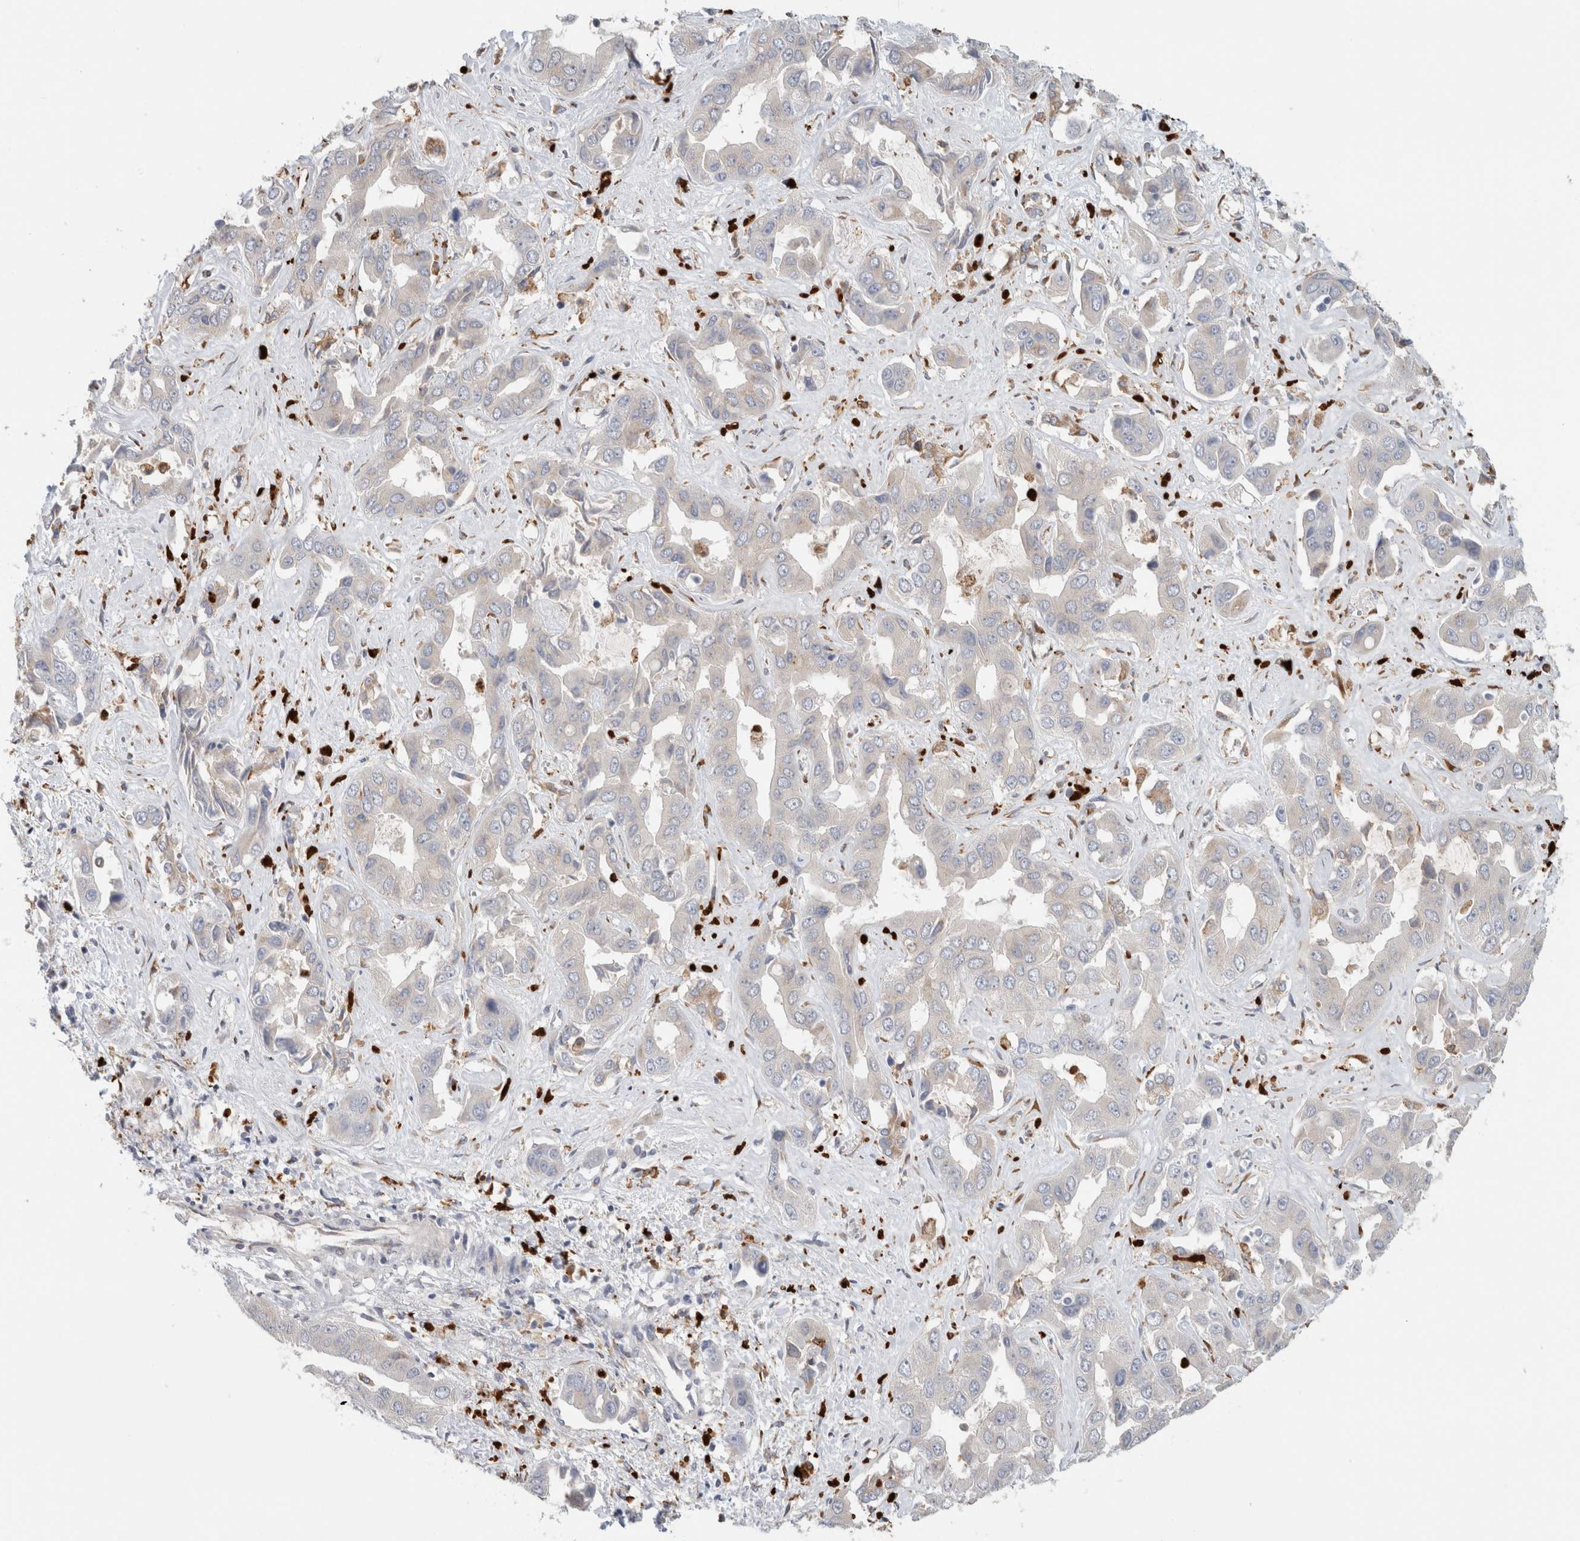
{"staining": {"intensity": "negative", "quantity": "none", "location": "none"}, "tissue": "liver cancer", "cell_type": "Tumor cells", "image_type": "cancer", "snomed": [{"axis": "morphology", "description": "Cholangiocarcinoma"}, {"axis": "topography", "description": "Liver"}], "caption": "Immunohistochemistry (IHC) micrograph of neoplastic tissue: human liver cancer (cholangiocarcinoma) stained with DAB displays no significant protein expression in tumor cells. (Stains: DAB IHC with hematoxylin counter stain, Microscopy: brightfield microscopy at high magnification).", "gene": "P4HA1", "patient": {"sex": "female", "age": 52}}